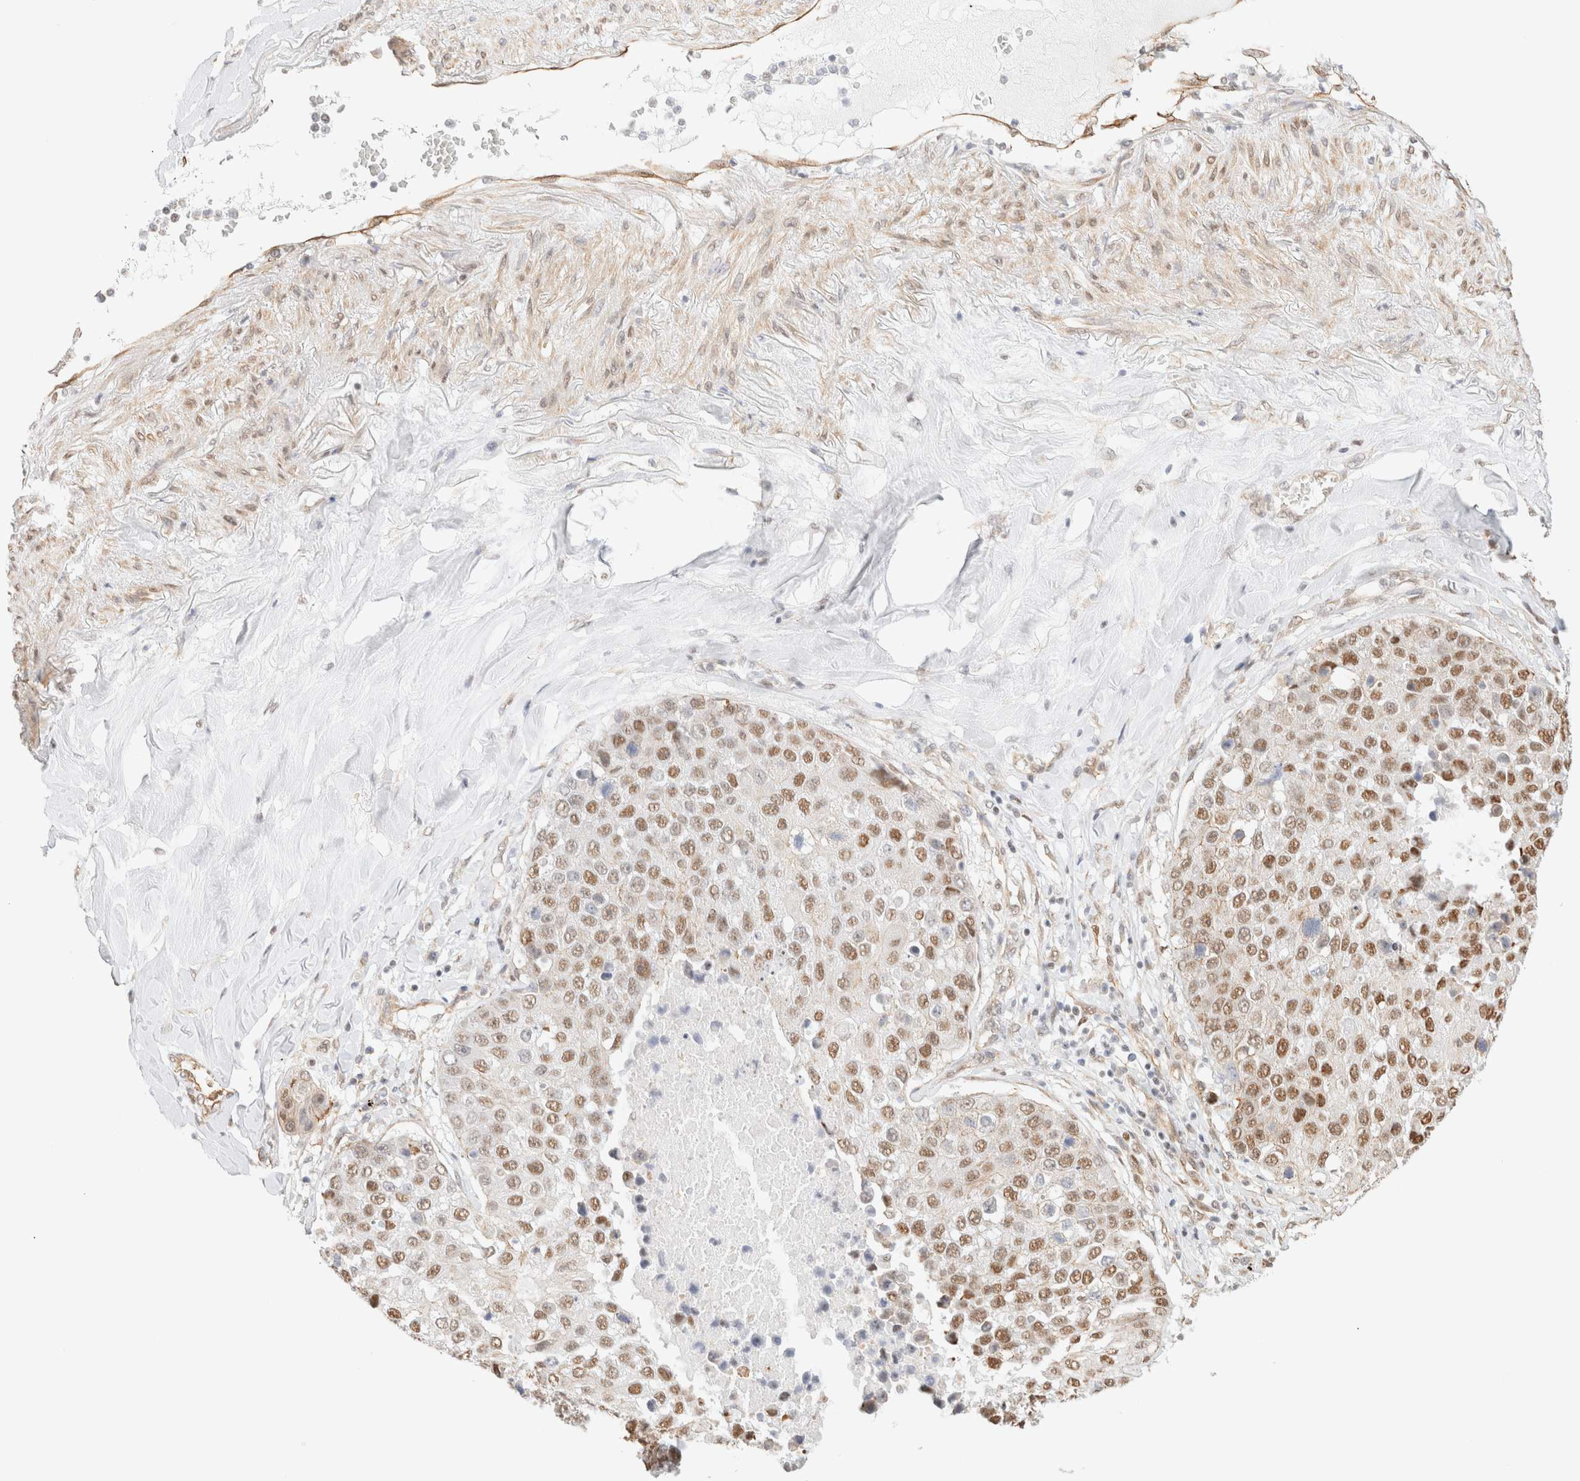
{"staining": {"intensity": "moderate", "quantity": ">75%", "location": "nuclear"}, "tissue": "lung cancer", "cell_type": "Tumor cells", "image_type": "cancer", "snomed": [{"axis": "morphology", "description": "Squamous cell carcinoma, NOS"}, {"axis": "topography", "description": "Lung"}], "caption": "There is medium levels of moderate nuclear positivity in tumor cells of lung squamous cell carcinoma, as demonstrated by immunohistochemical staining (brown color).", "gene": "ARID5A", "patient": {"sex": "male", "age": 61}}